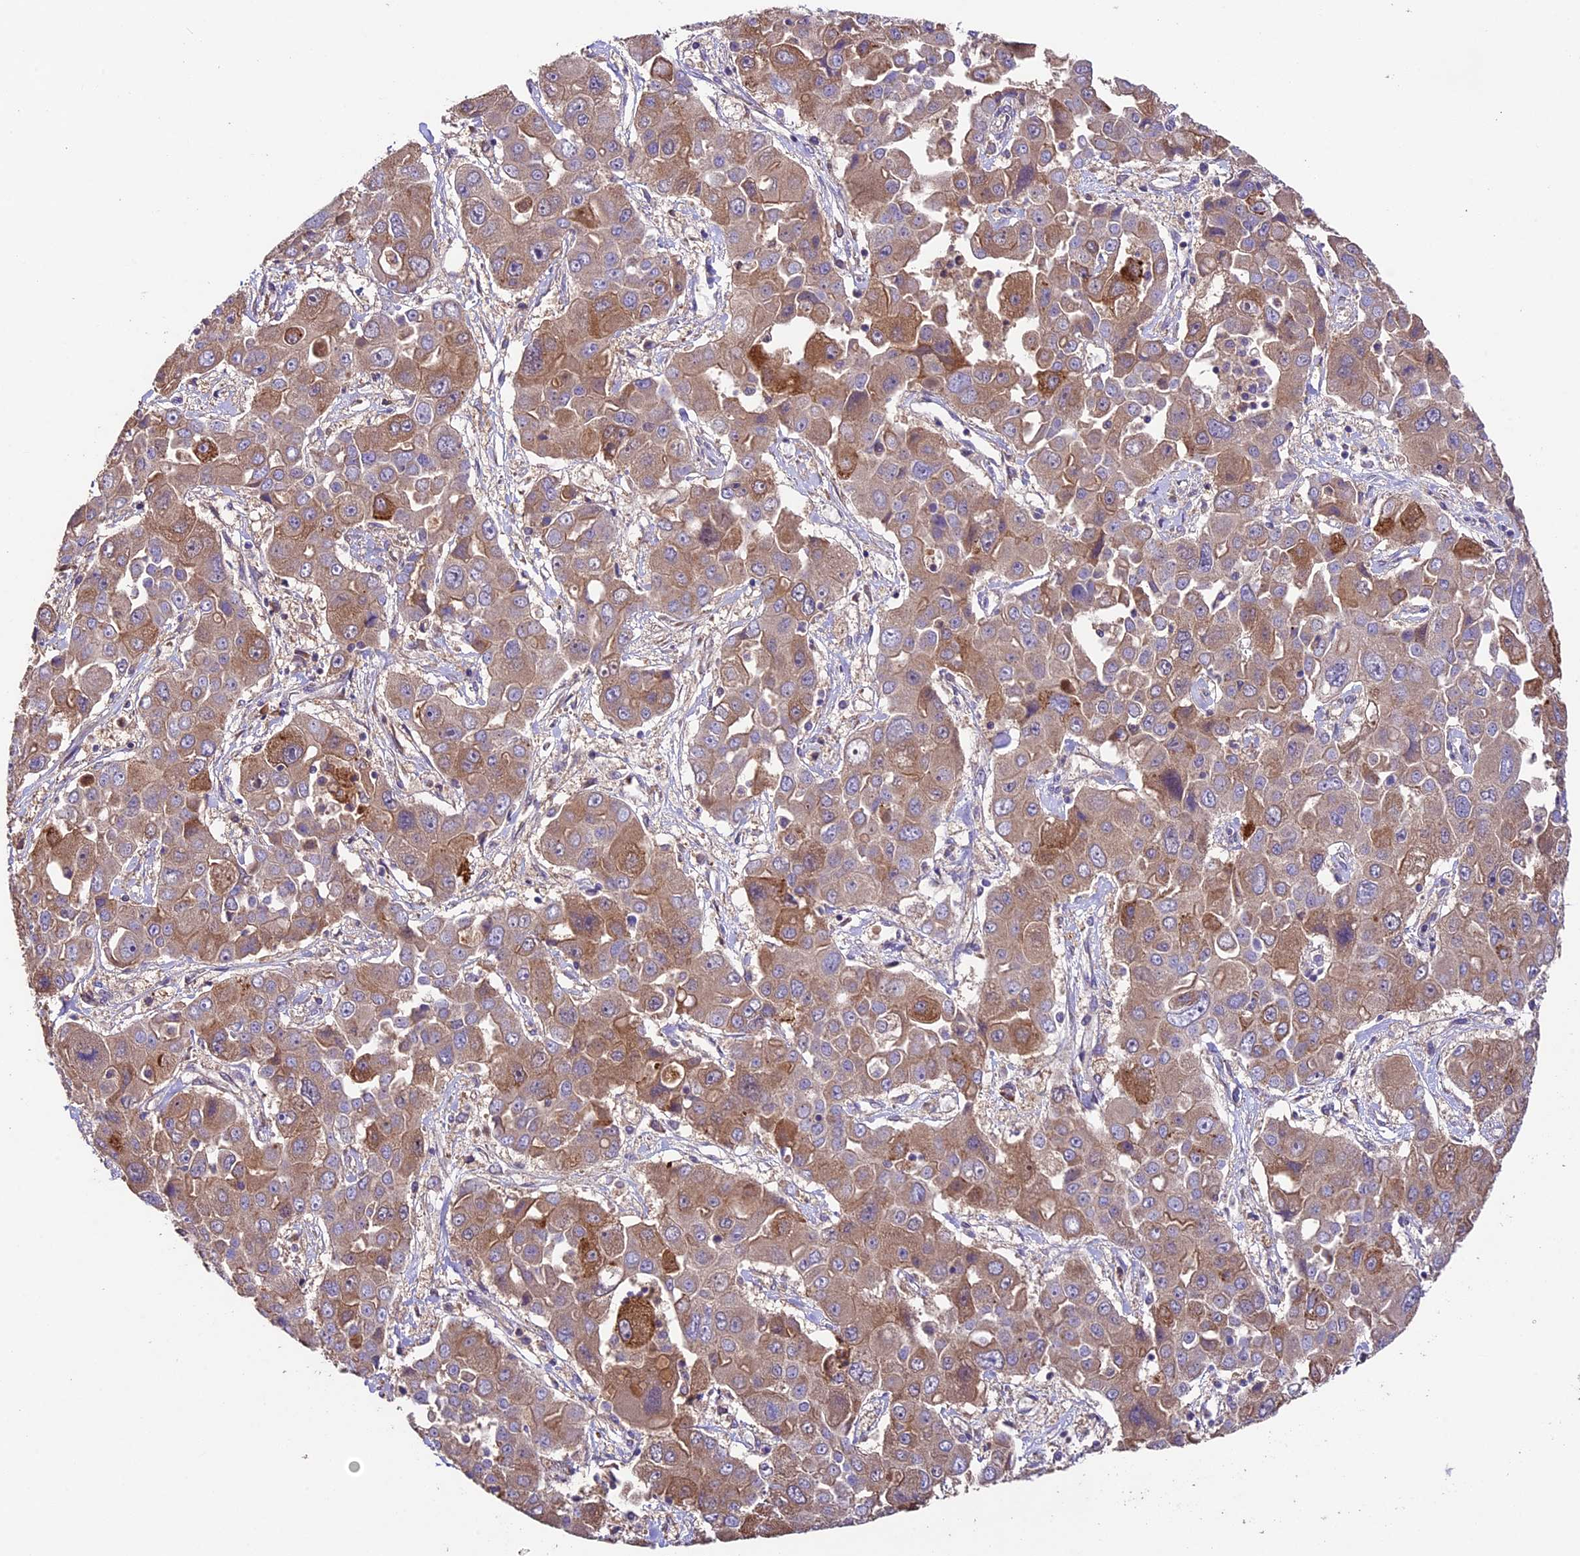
{"staining": {"intensity": "moderate", "quantity": "<25%", "location": "nuclear"}, "tissue": "liver cancer", "cell_type": "Tumor cells", "image_type": "cancer", "snomed": [{"axis": "morphology", "description": "Cholangiocarcinoma"}, {"axis": "topography", "description": "Liver"}], "caption": "Cholangiocarcinoma (liver) was stained to show a protein in brown. There is low levels of moderate nuclear expression in approximately <25% of tumor cells.", "gene": "SBNO2", "patient": {"sex": "male", "age": 67}}